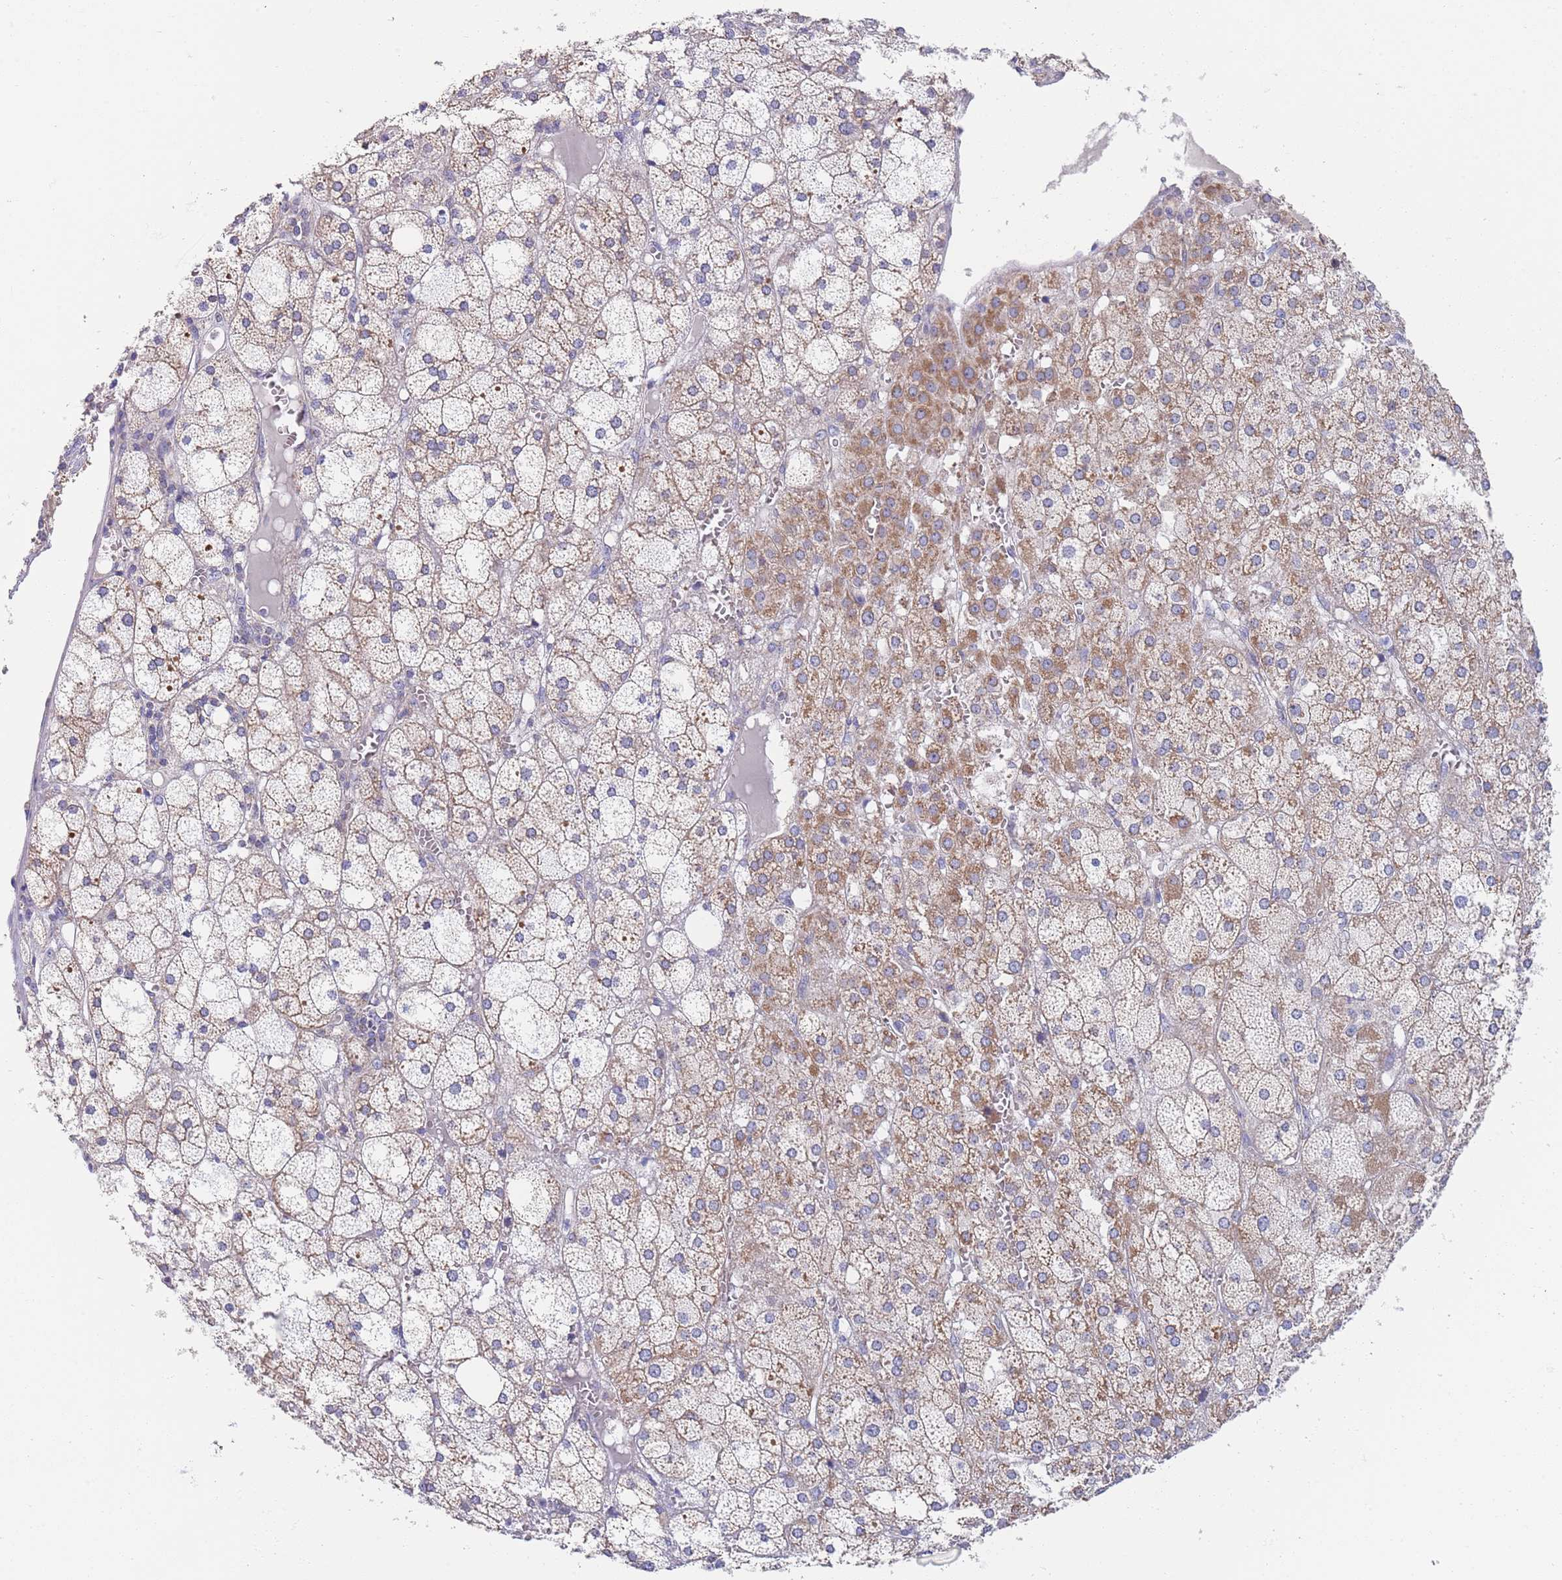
{"staining": {"intensity": "moderate", "quantity": "25%-75%", "location": "cytoplasmic/membranous"}, "tissue": "adrenal gland", "cell_type": "Glandular cells", "image_type": "normal", "snomed": [{"axis": "morphology", "description": "Normal tissue, NOS"}, {"axis": "topography", "description": "Adrenal gland"}], "caption": "DAB (3,3'-diaminobenzidine) immunohistochemical staining of unremarkable adrenal gland demonstrates moderate cytoplasmic/membranous protein staining in about 25%-75% of glandular cells. The protein is stained brown, and the nuclei are stained in blue (DAB (3,3'-diaminobenzidine) IHC with brightfield microscopy, high magnification).", "gene": "PWWP3A", "patient": {"sex": "female", "age": 61}}